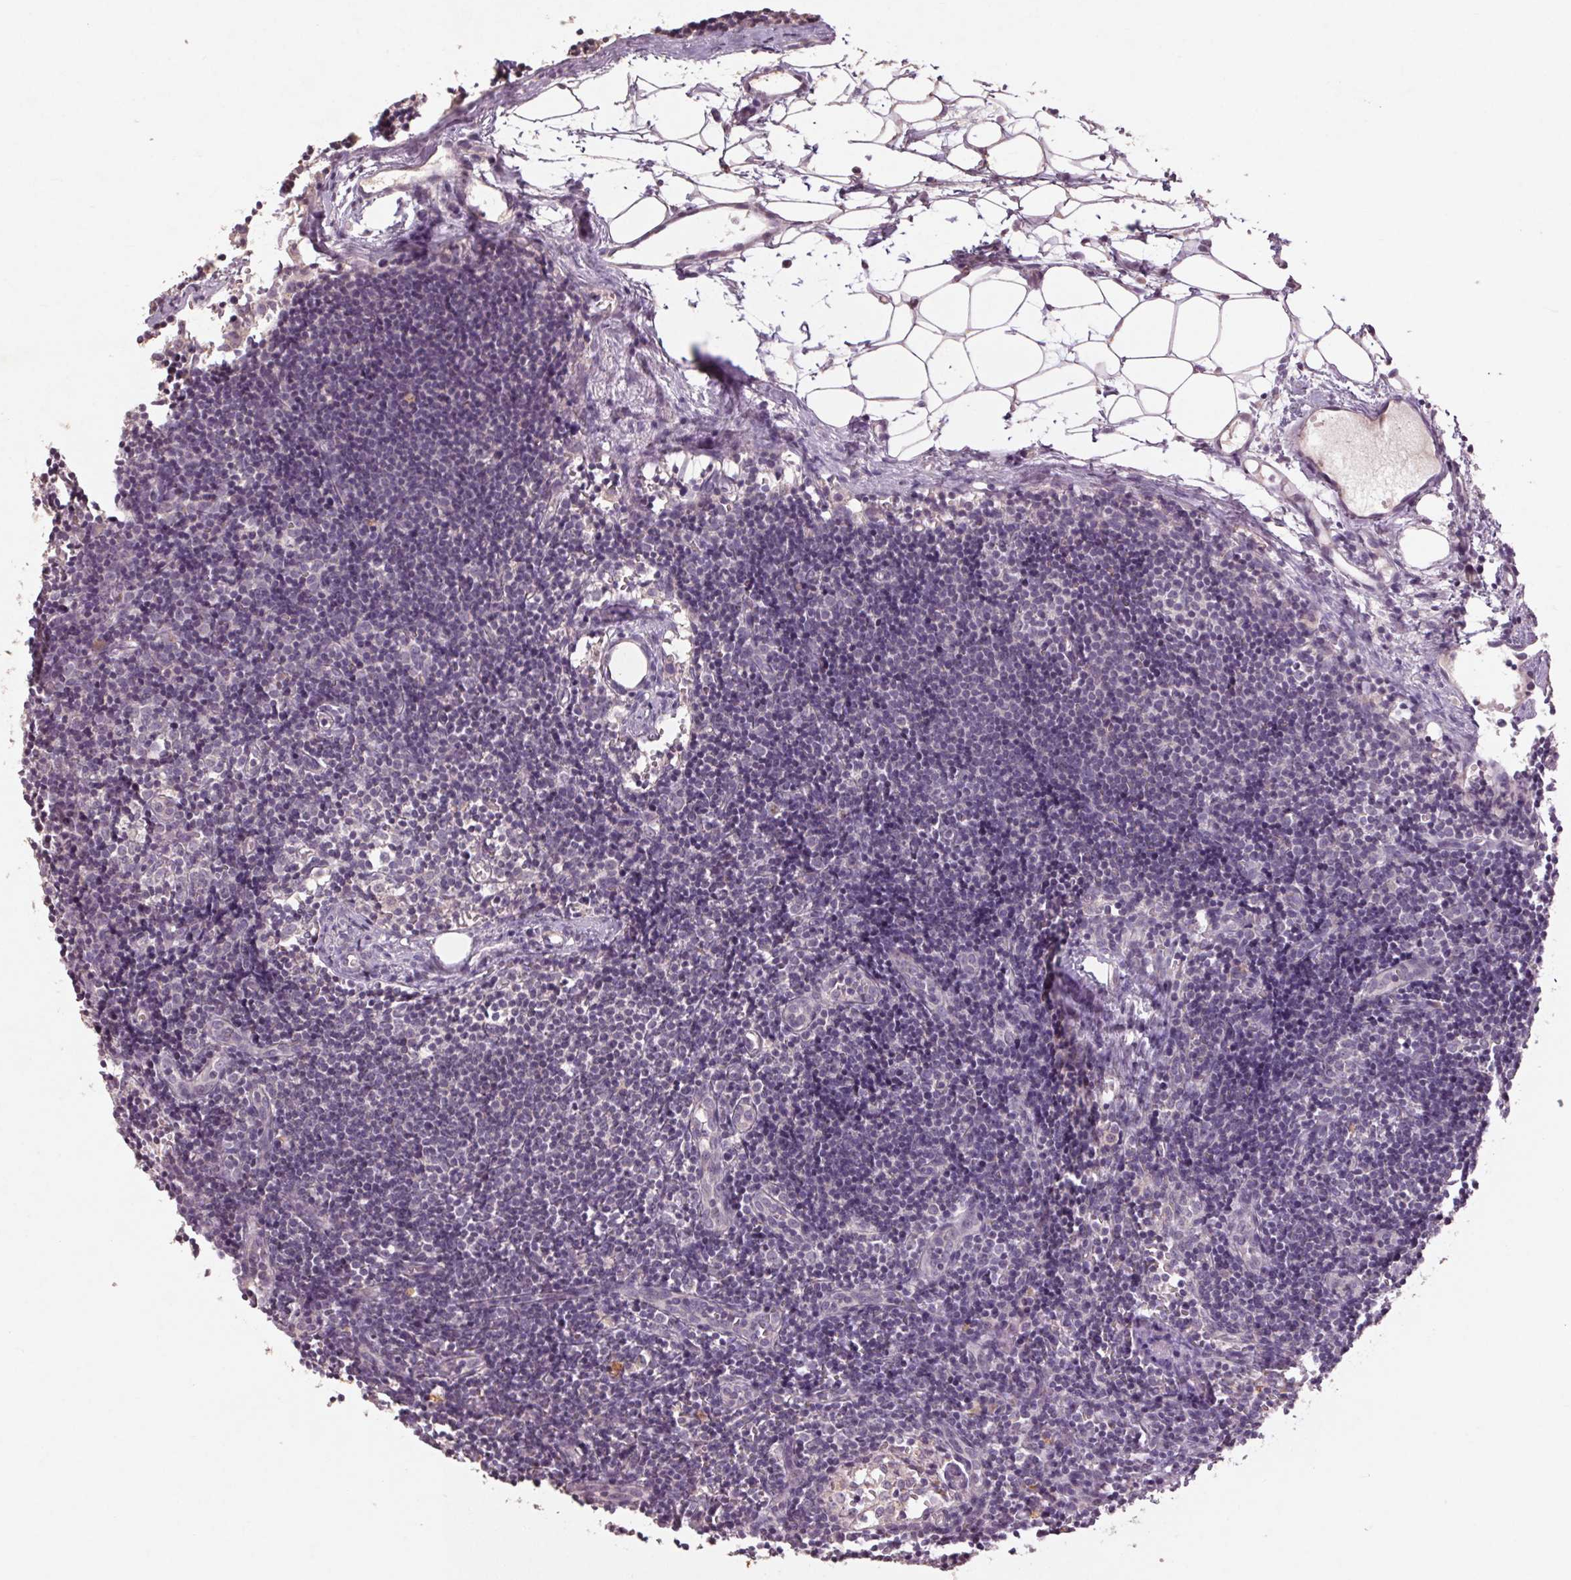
{"staining": {"intensity": "negative", "quantity": "none", "location": "none"}, "tissue": "lymph node", "cell_type": "Germinal center cells", "image_type": "normal", "snomed": [{"axis": "morphology", "description": "Normal tissue, NOS"}, {"axis": "topography", "description": "Lymph node"}], "caption": "Germinal center cells show no significant staining in benign lymph node. (Stains: DAB (3,3'-diaminobenzidine) immunohistochemistry with hematoxylin counter stain, Microscopy: brightfield microscopy at high magnification).", "gene": "ENSG00000255641", "patient": {"sex": "female", "age": 41}}